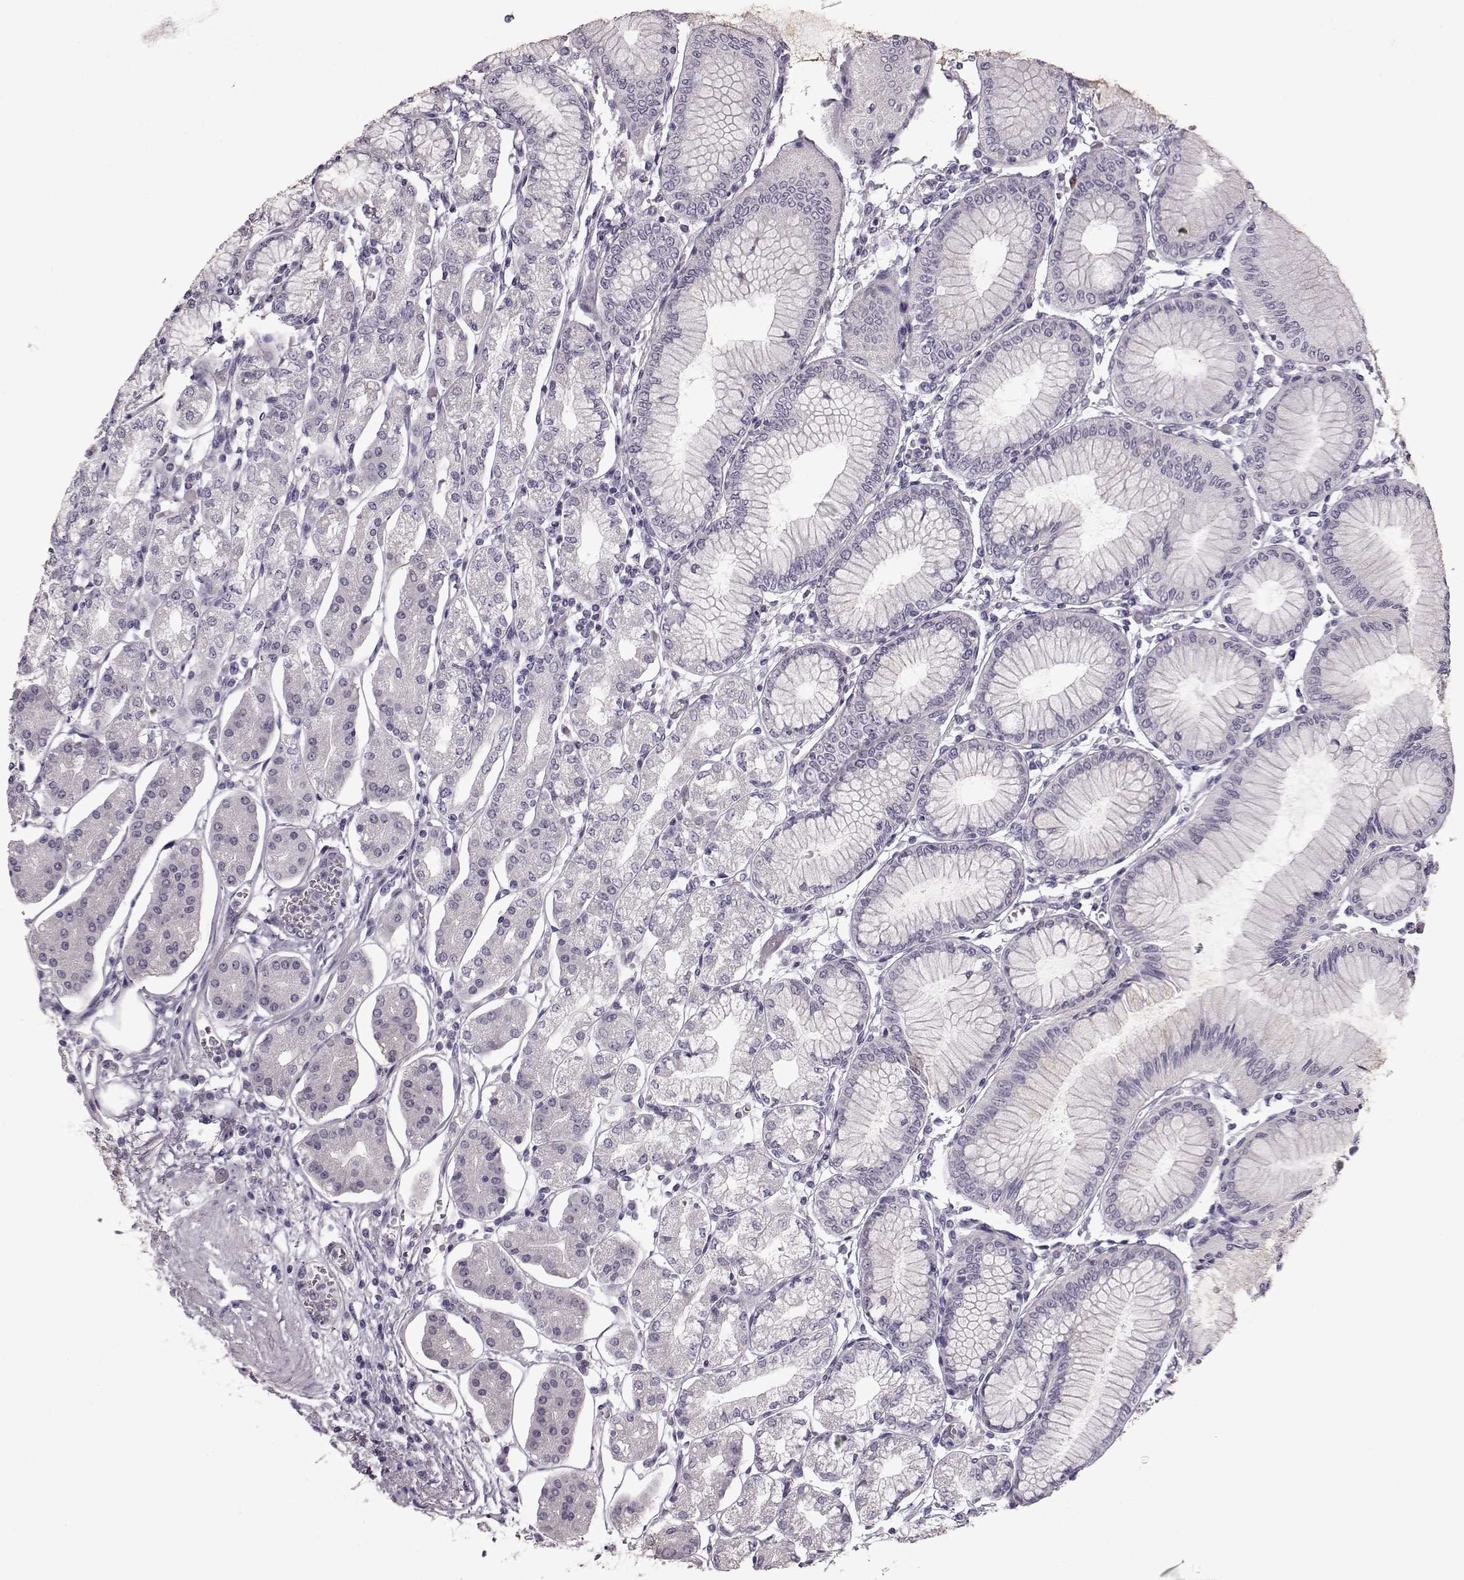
{"staining": {"intensity": "negative", "quantity": "none", "location": "none"}, "tissue": "stomach", "cell_type": "Glandular cells", "image_type": "normal", "snomed": [{"axis": "morphology", "description": "Normal tissue, NOS"}, {"axis": "topography", "description": "Skeletal muscle"}, {"axis": "topography", "description": "Stomach"}], "caption": "Stomach stained for a protein using immunohistochemistry shows no staining glandular cells.", "gene": "TCHHL1", "patient": {"sex": "female", "age": 57}}